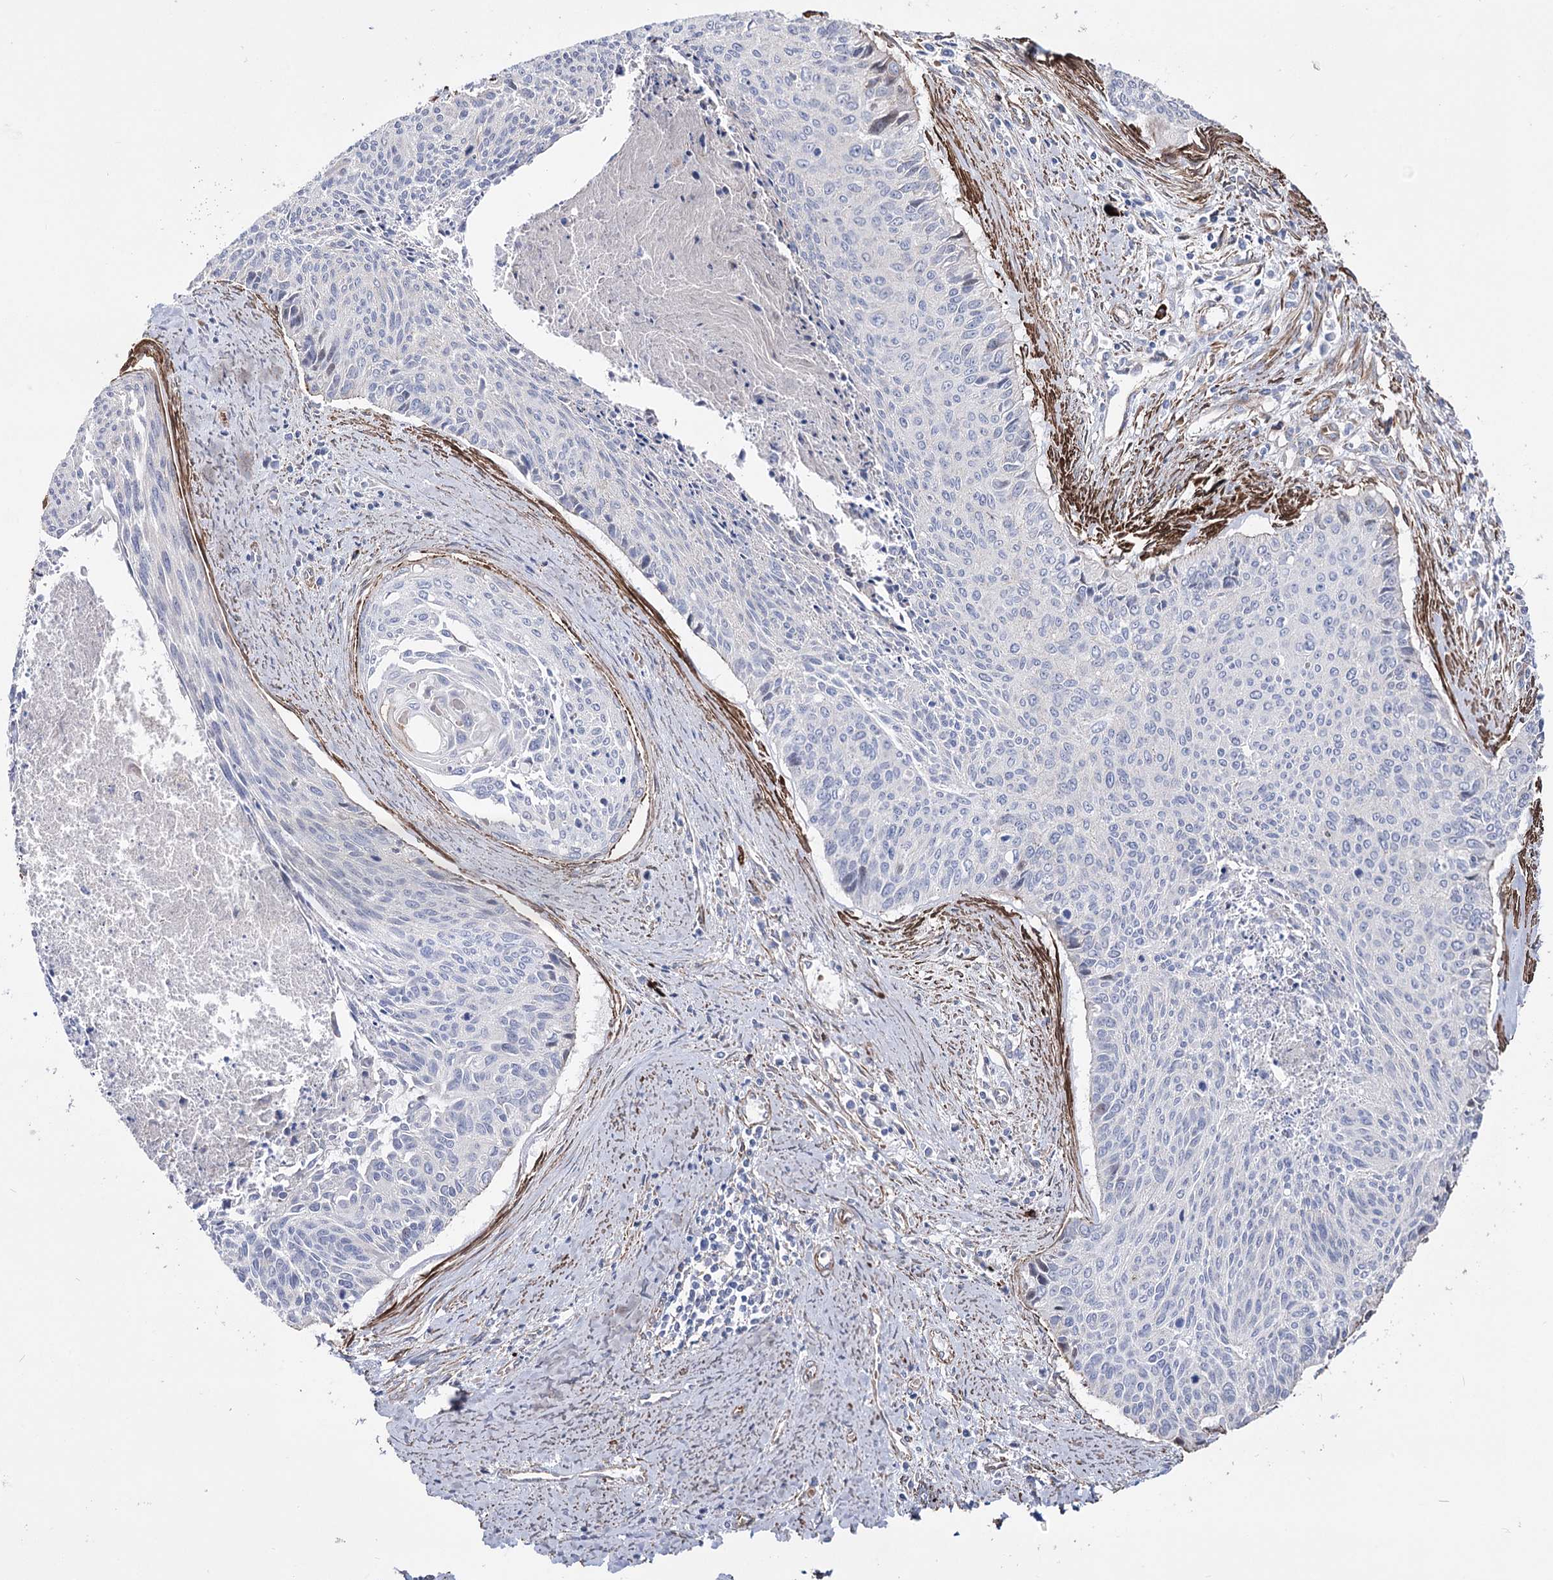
{"staining": {"intensity": "negative", "quantity": "none", "location": "none"}, "tissue": "cervical cancer", "cell_type": "Tumor cells", "image_type": "cancer", "snomed": [{"axis": "morphology", "description": "Squamous cell carcinoma, NOS"}, {"axis": "topography", "description": "Cervix"}], "caption": "High power microscopy micrograph of an immunohistochemistry (IHC) histopathology image of cervical cancer (squamous cell carcinoma), revealing no significant positivity in tumor cells.", "gene": "ARHGAP20", "patient": {"sex": "female", "age": 55}}